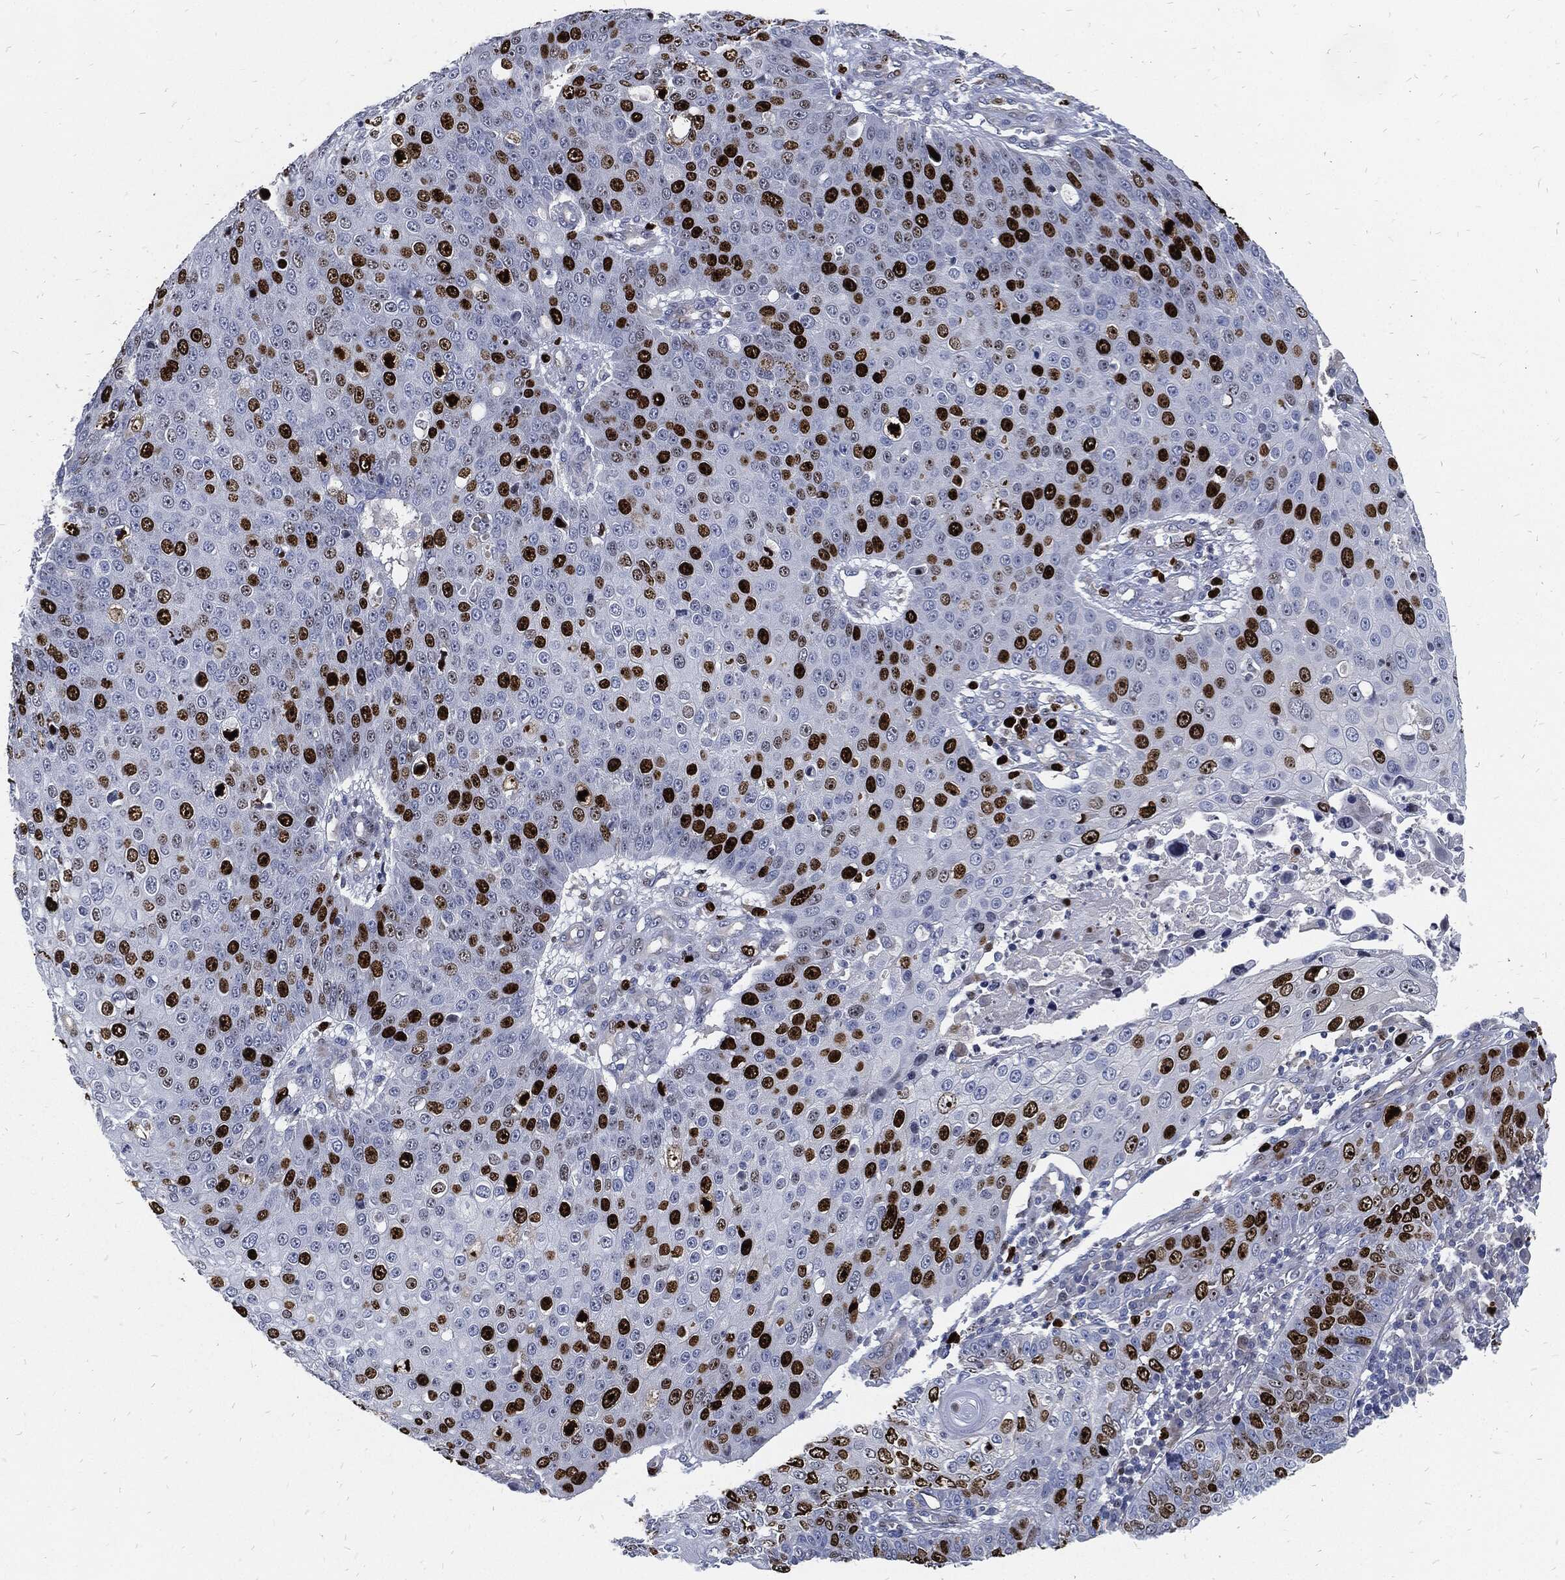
{"staining": {"intensity": "strong", "quantity": "25%-75%", "location": "nuclear"}, "tissue": "skin cancer", "cell_type": "Tumor cells", "image_type": "cancer", "snomed": [{"axis": "morphology", "description": "Squamous cell carcinoma, NOS"}, {"axis": "topography", "description": "Skin"}], "caption": "Tumor cells demonstrate high levels of strong nuclear positivity in approximately 25%-75% of cells in skin cancer (squamous cell carcinoma).", "gene": "MKI67", "patient": {"sex": "male", "age": 71}}